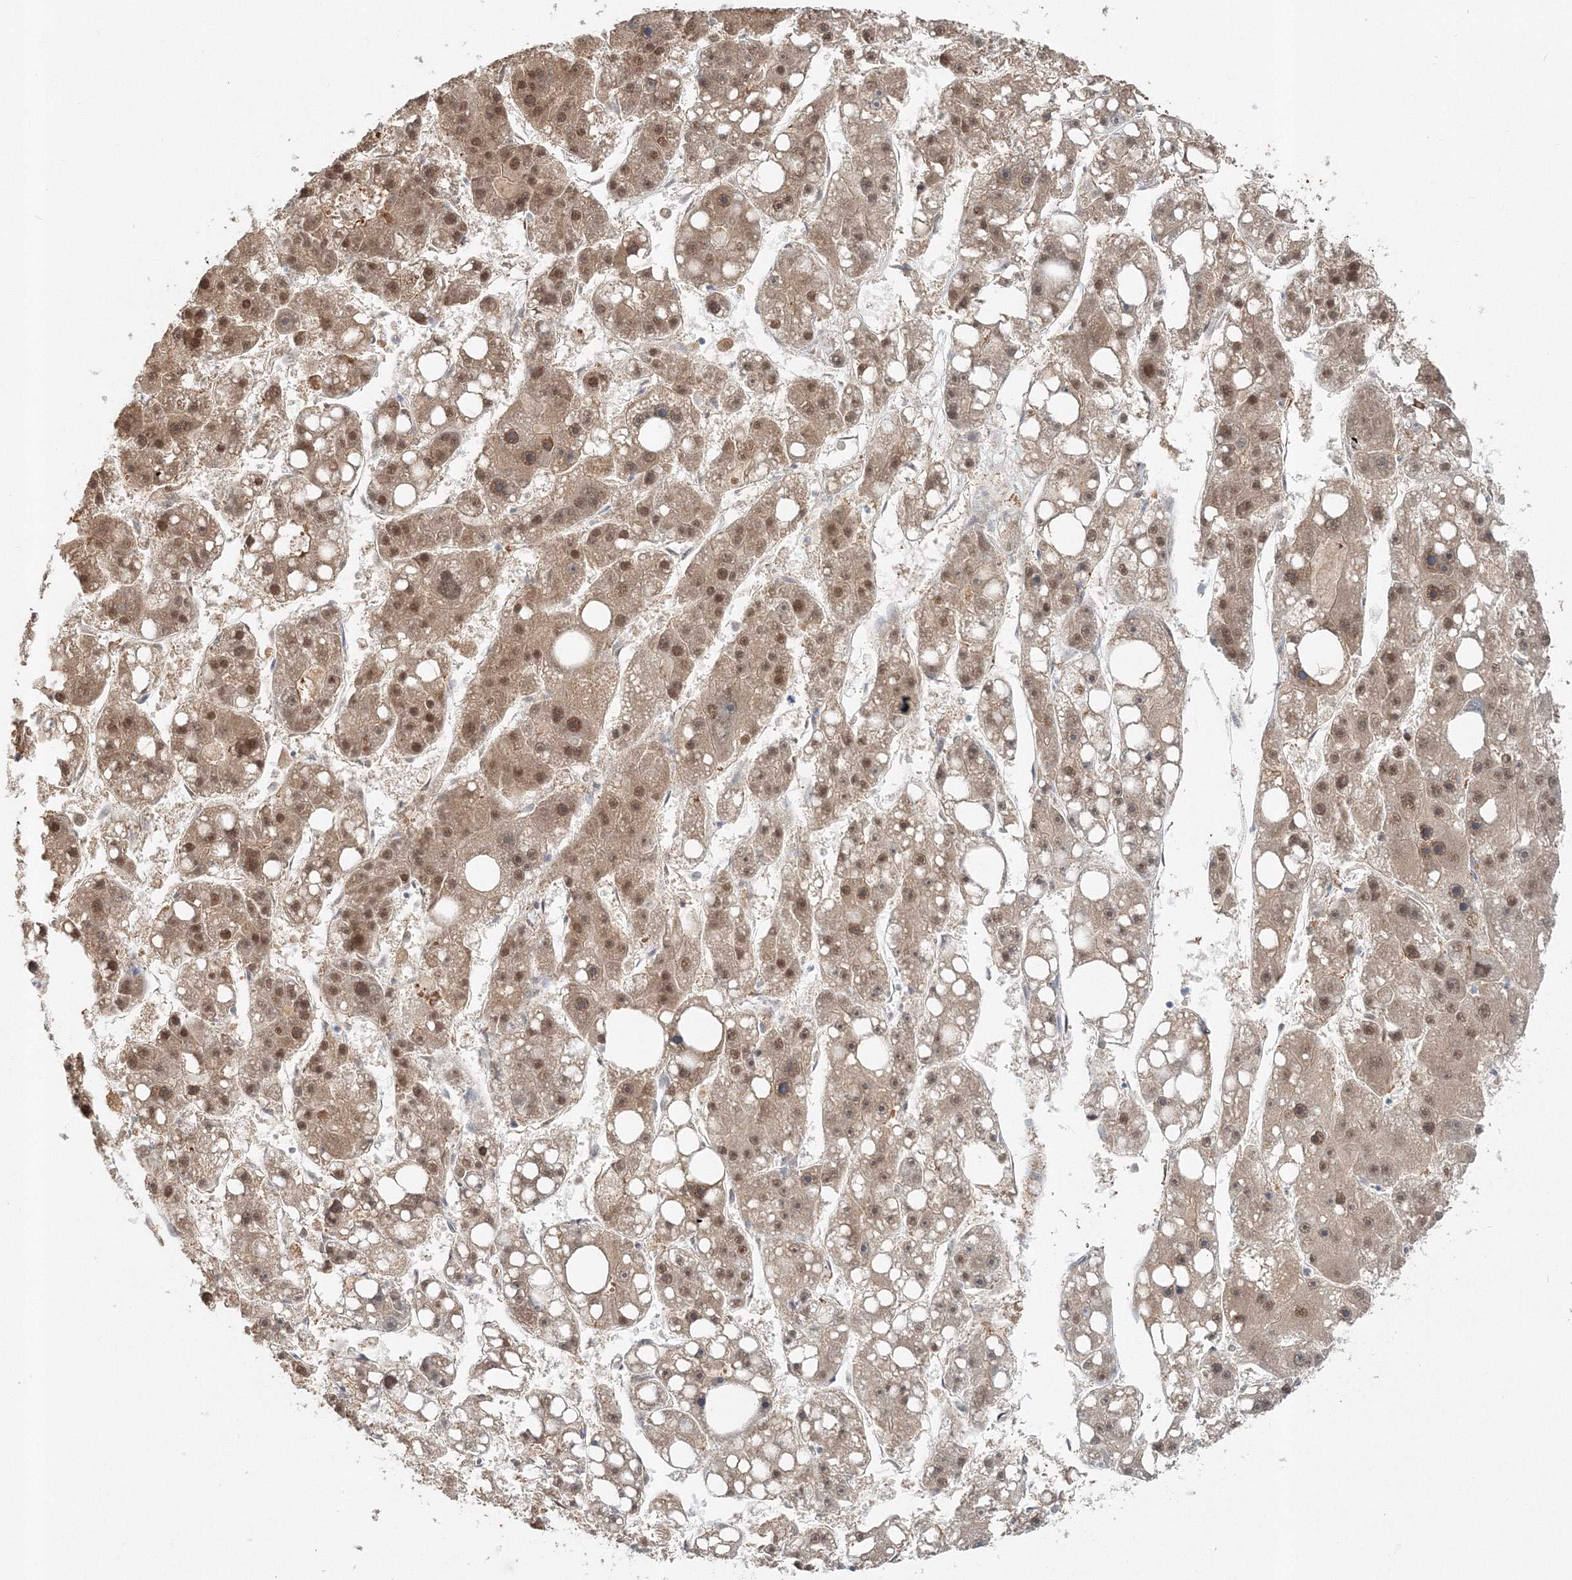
{"staining": {"intensity": "moderate", "quantity": ">75%", "location": "nuclear"}, "tissue": "liver cancer", "cell_type": "Tumor cells", "image_type": "cancer", "snomed": [{"axis": "morphology", "description": "Carcinoma, Hepatocellular, NOS"}, {"axis": "topography", "description": "Liver"}], "caption": "Moderate nuclear staining for a protein is present in approximately >75% of tumor cells of liver cancer (hepatocellular carcinoma) using immunohistochemistry.", "gene": "PSMD6", "patient": {"sex": "female", "age": 61}}